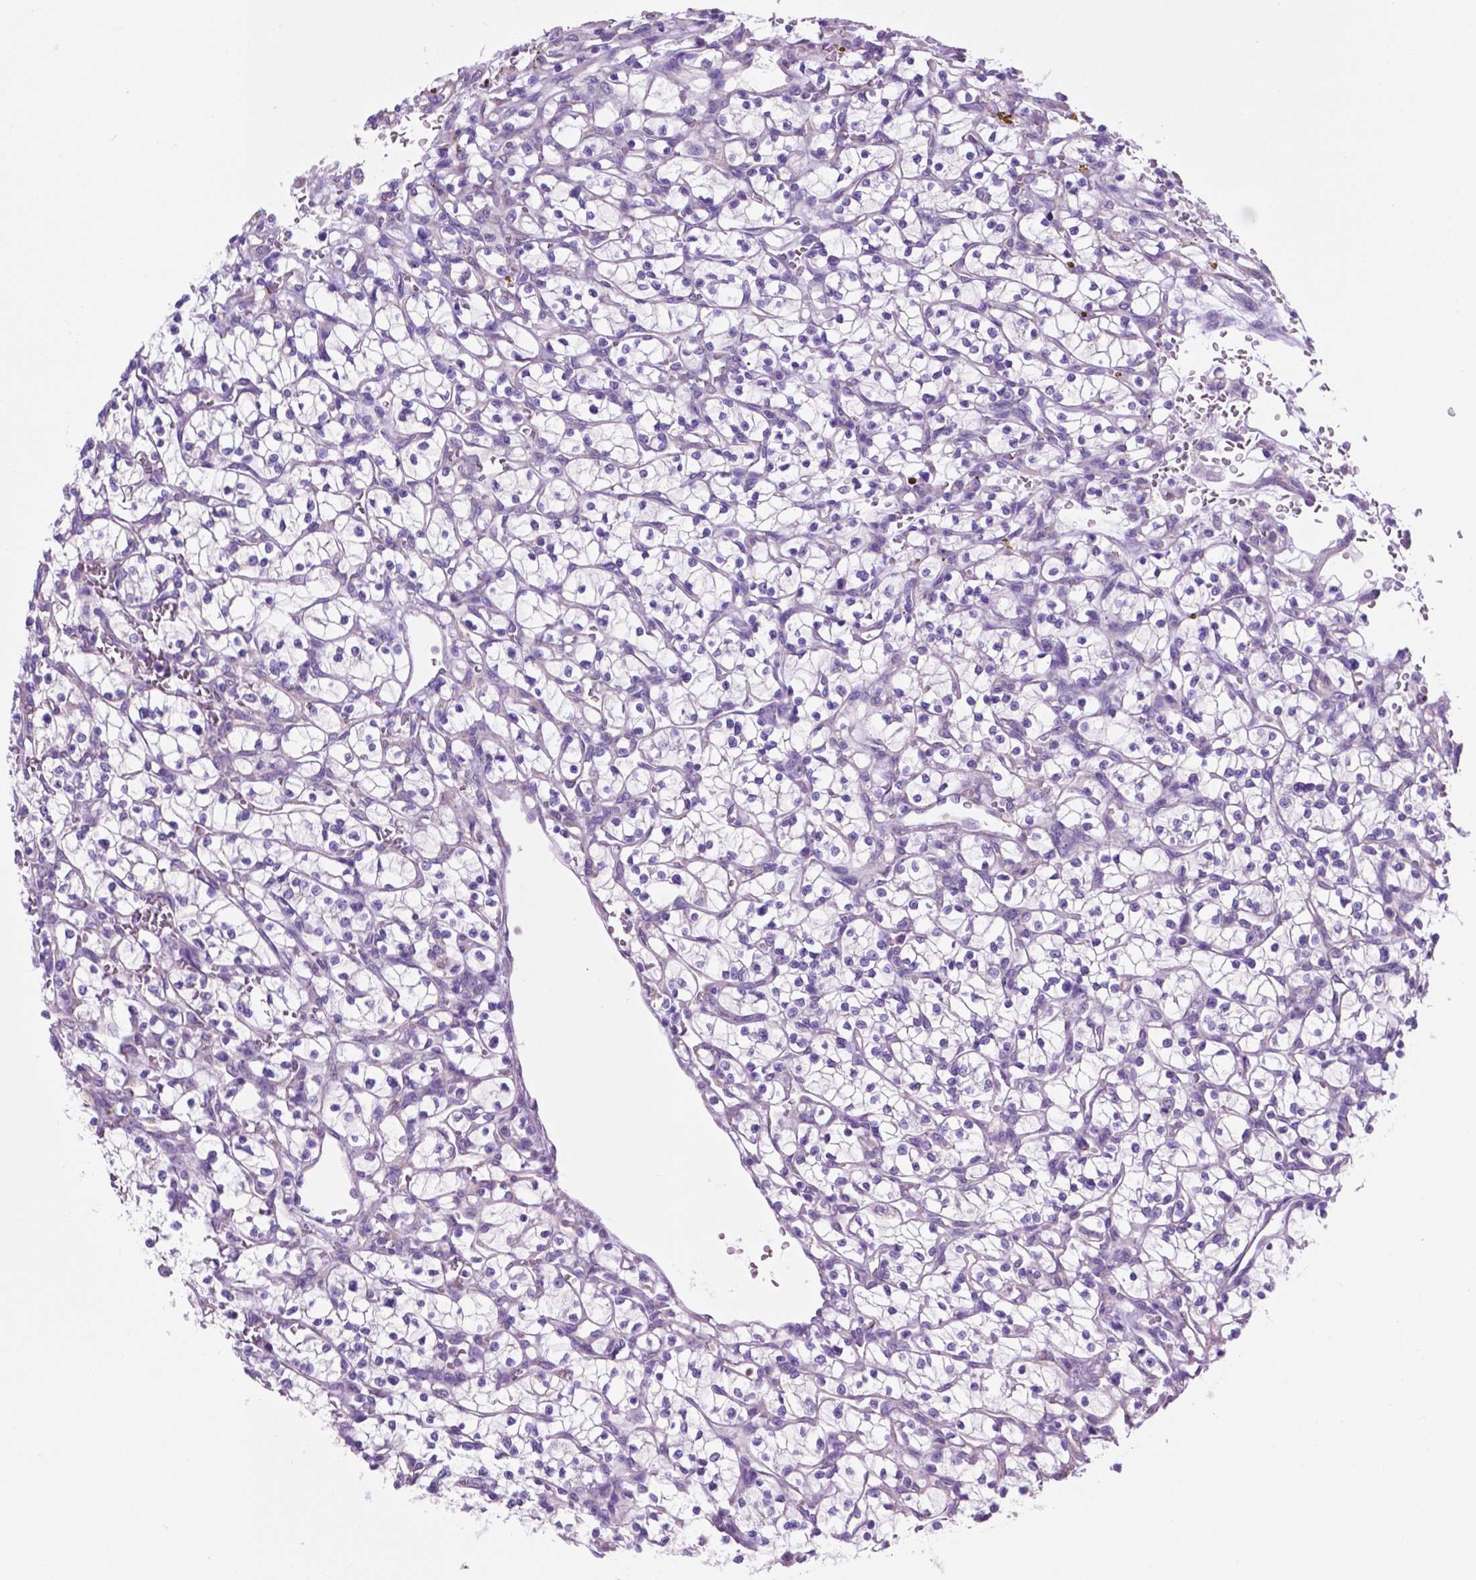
{"staining": {"intensity": "negative", "quantity": "none", "location": "none"}, "tissue": "renal cancer", "cell_type": "Tumor cells", "image_type": "cancer", "snomed": [{"axis": "morphology", "description": "Adenocarcinoma, NOS"}, {"axis": "topography", "description": "Kidney"}], "caption": "High power microscopy micrograph of an immunohistochemistry micrograph of renal cancer (adenocarcinoma), revealing no significant staining in tumor cells. (Immunohistochemistry (ihc), brightfield microscopy, high magnification).", "gene": "SPDYA", "patient": {"sex": "female", "age": 64}}